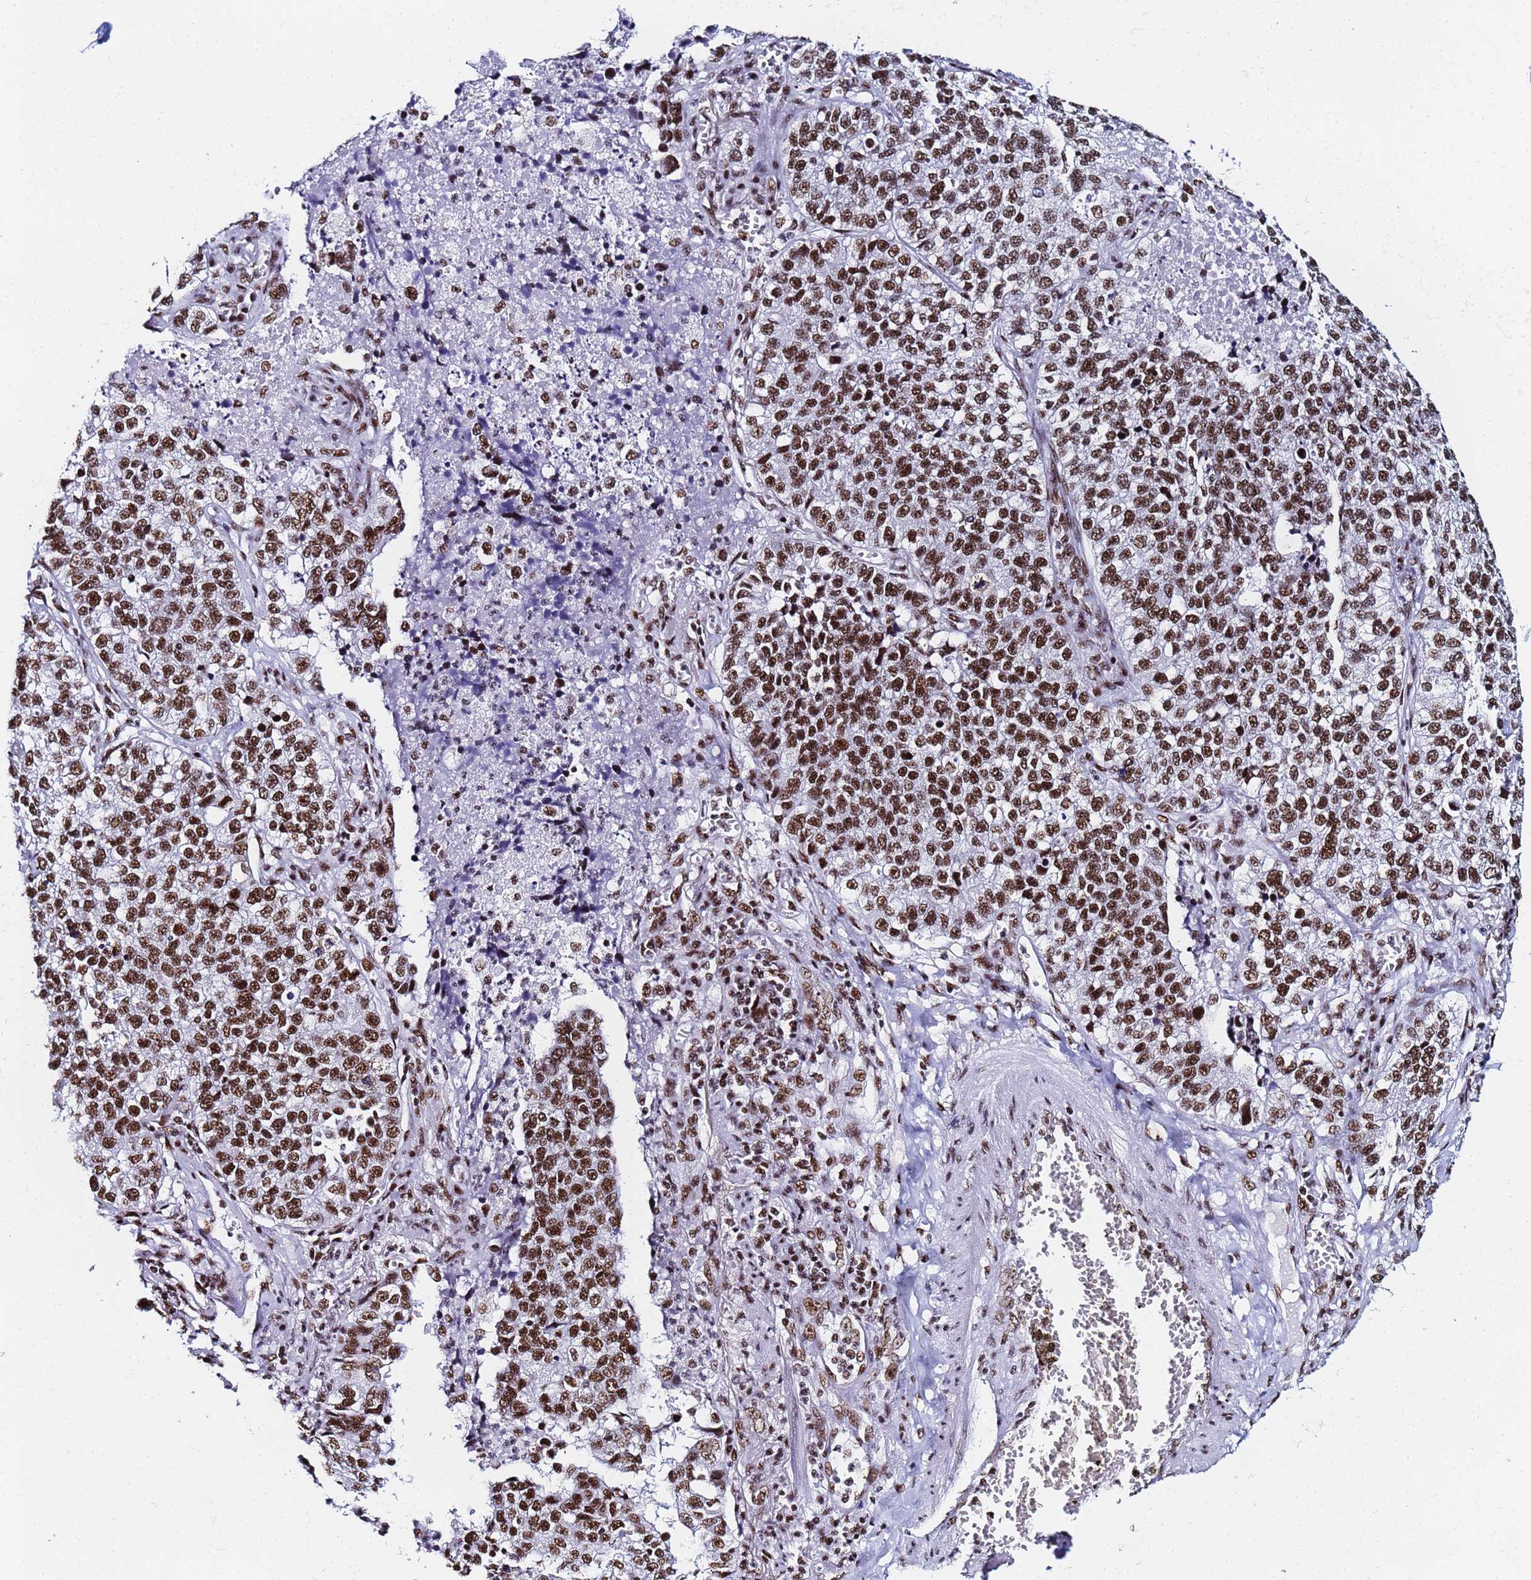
{"staining": {"intensity": "strong", "quantity": ">75%", "location": "nuclear"}, "tissue": "lung cancer", "cell_type": "Tumor cells", "image_type": "cancer", "snomed": [{"axis": "morphology", "description": "Adenocarcinoma, NOS"}, {"axis": "topography", "description": "Lung"}], "caption": "The image shows immunohistochemical staining of adenocarcinoma (lung). There is strong nuclear expression is appreciated in about >75% of tumor cells.", "gene": "SNRPA1", "patient": {"sex": "male", "age": 49}}